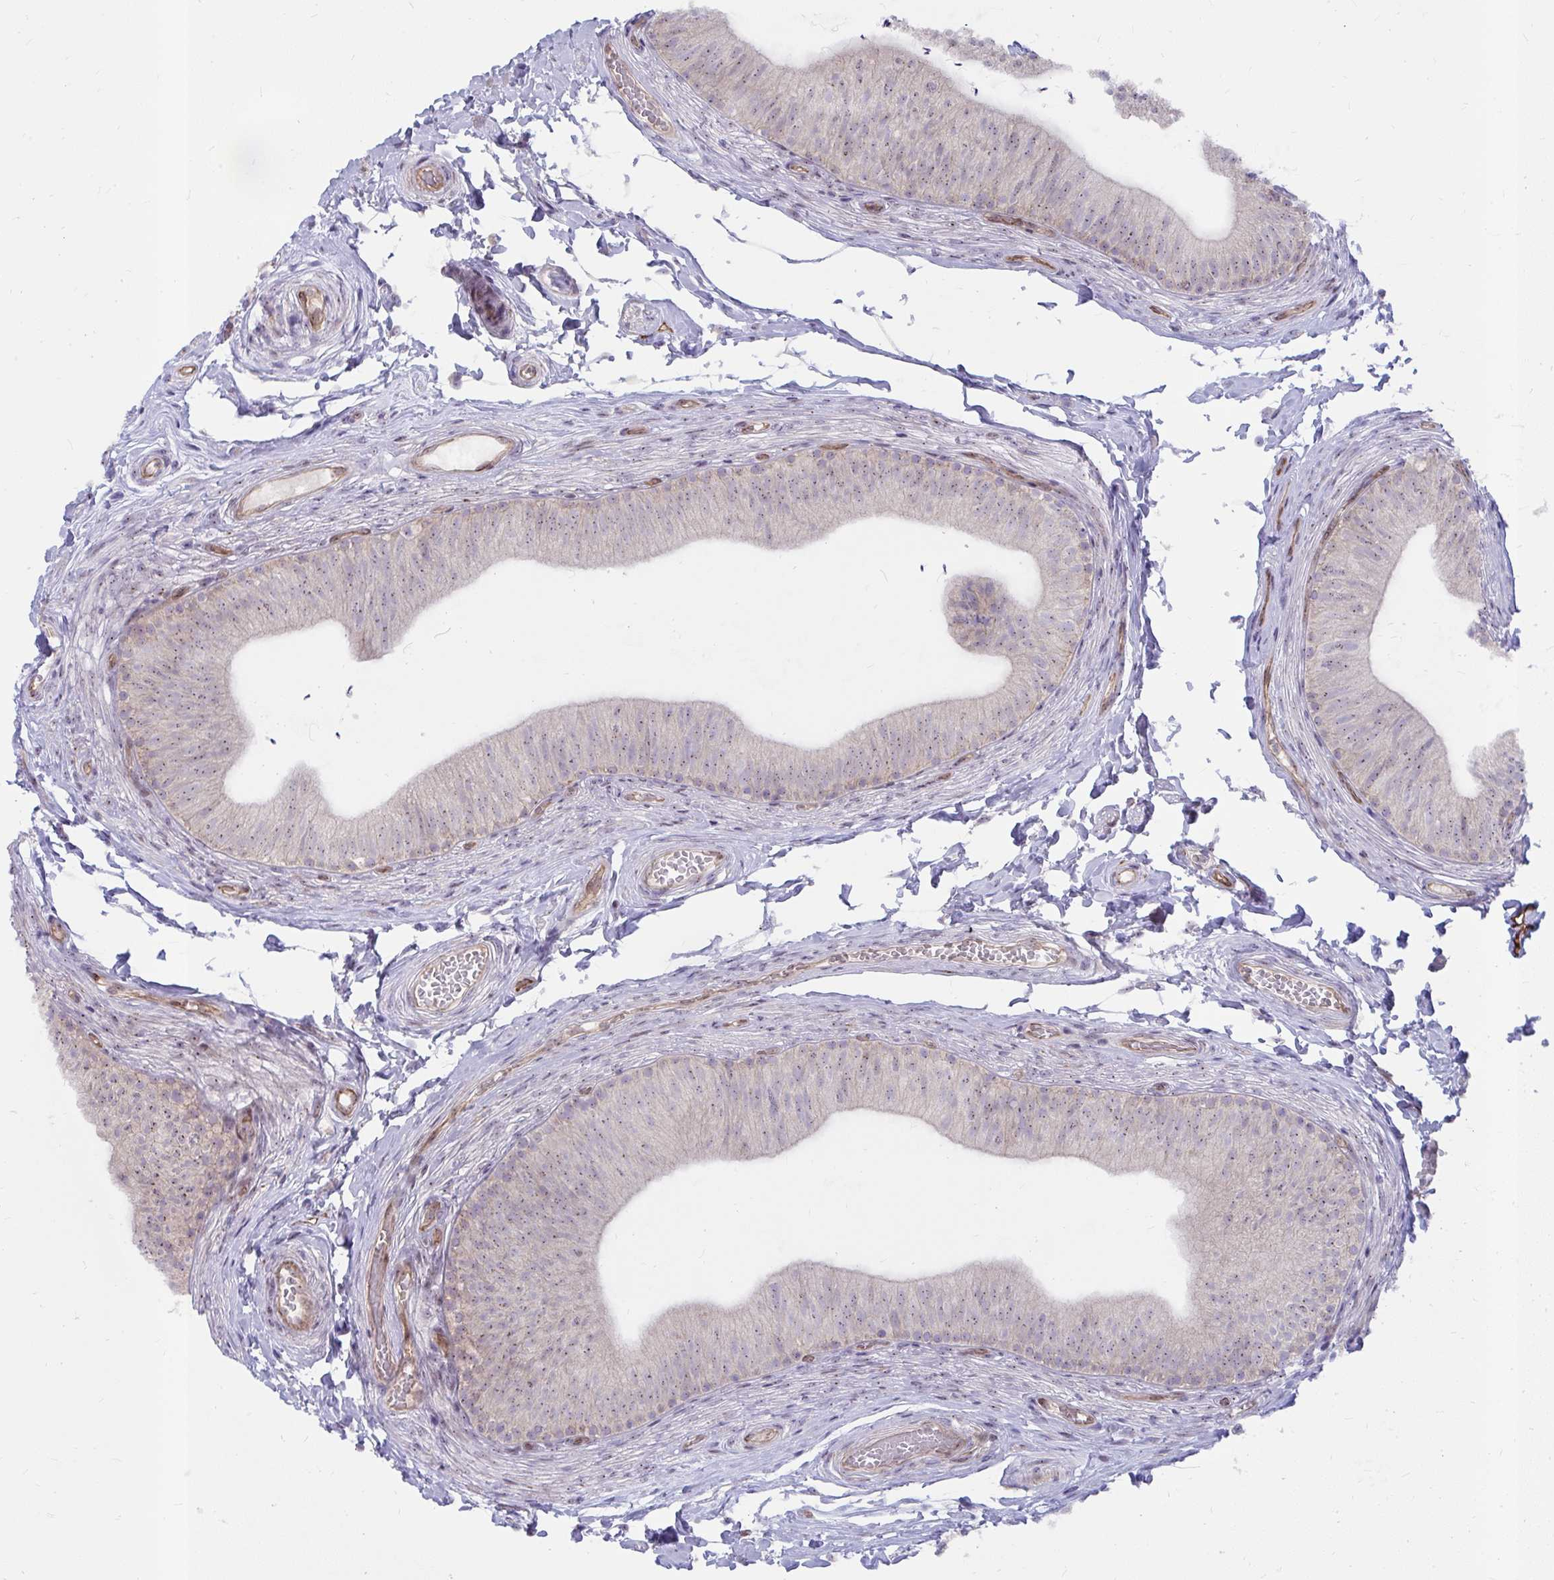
{"staining": {"intensity": "weak", "quantity": "25%-75%", "location": "nuclear"}, "tissue": "epididymis", "cell_type": "Glandular cells", "image_type": "normal", "snomed": [{"axis": "morphology", "description": "Normal tissue, NOS"}, {"axis": "topography", "description": "Epididymis, spermatic cord, NOS"}, {"axis": "topography", "description": "Epididymis"}, {"axis": "topography", "description": "Peripheral nerve tissue"}], "caption": "Immunohistochemical staining of benign epididymis exhibits weak nuclear protein positivity in about 25%-75% of glandular cells. The protein is stained brown, and the nuclei are stained in blue (DAB IHC with brightfield microscopy, high magnification).", "gene": "MUS81", "patient": {"sex": "male", "age": 29}}